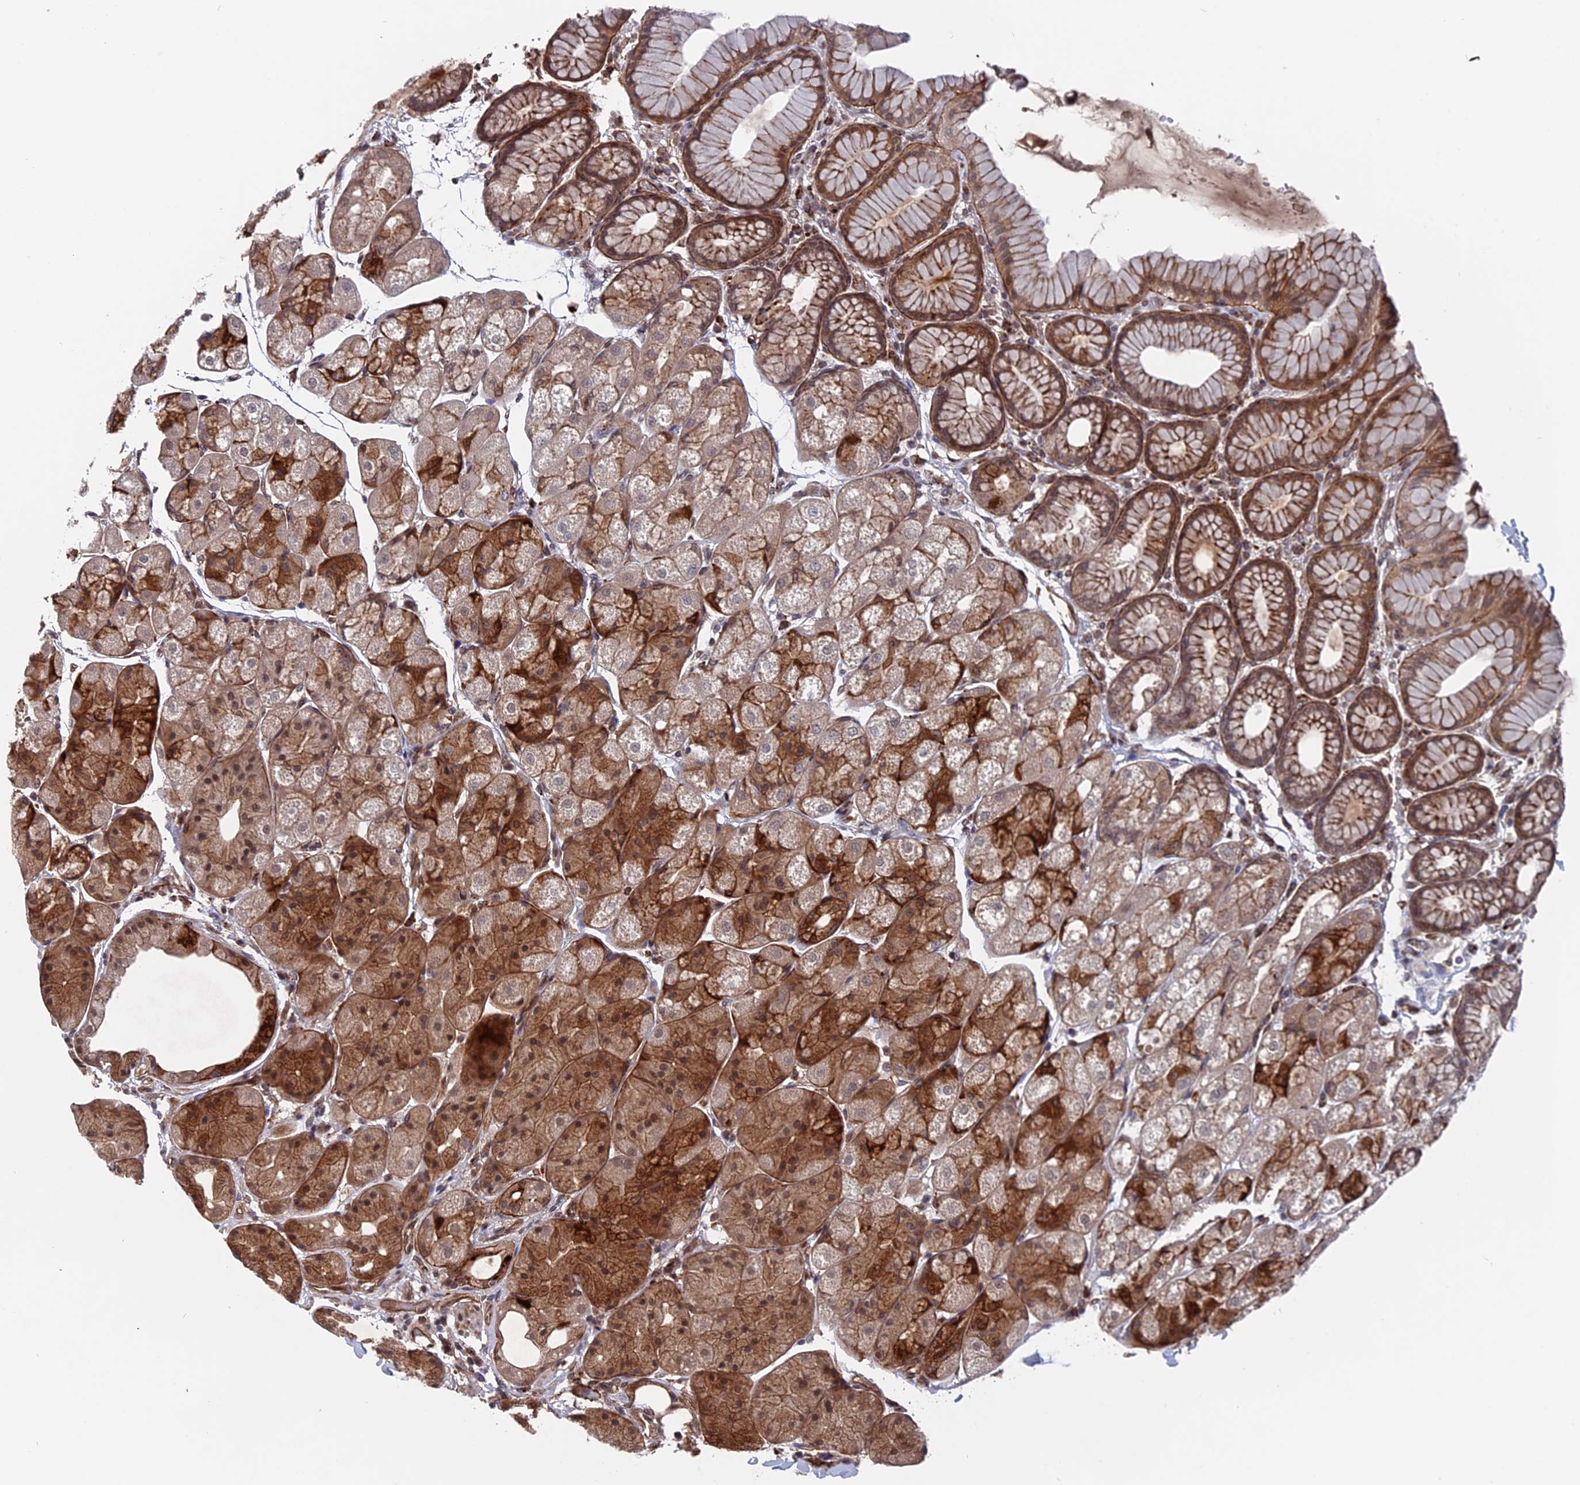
{"staining": {"intensity": "moderate", "quantity": ">75%", "location": "cytoplasmic/membranous,nuclear"}, "tissue": "stomach", "cell_type": "Glandular cells", "image_type": "normal", "snomed": [{"axis": "morphology", "description": "Normal tissue, NOS"}, {"axis": "topography", "description": "Stomach"}], "caption": "Moderate cytoplasmic/membranous,nuclear expression for a protein is appreciated in approximately >75% of glandular cells of benign stomach using immunohistochemistry.", "gene": "NOSIP", "patient": {"sex": "male", "age": 57}}